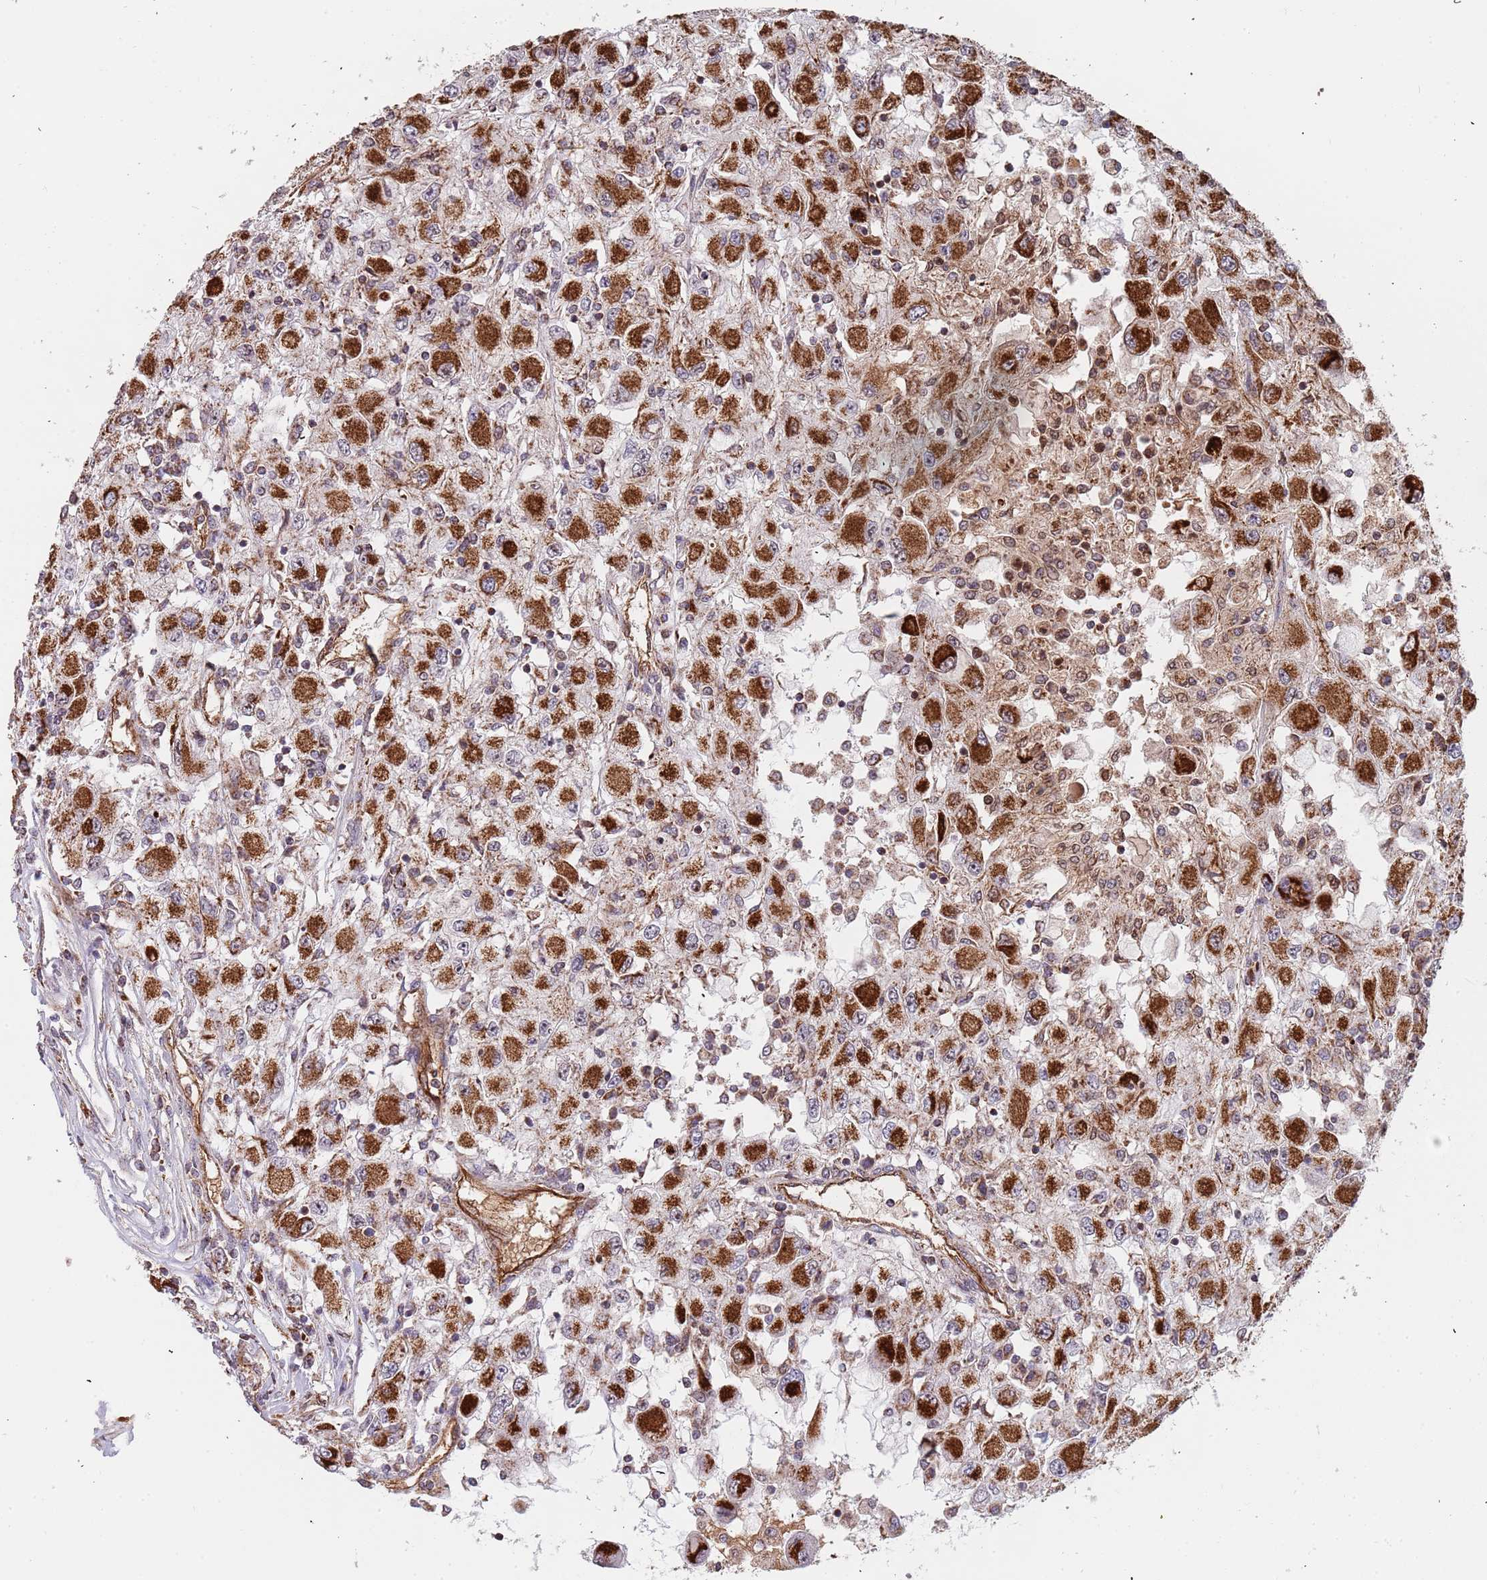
{"staining": {"intensity": "strong", "quantity": ">75%", "location": "cytoplasmic/membranous"}, "tissue": "renal cancer", "cell_type": "Tumor cells", "image_type": "cancer", "snomed": [{"axis": "morphology", "description": "Adenocarcinoma, NOS"}, {"axis": "topography", "description": "Kidney"}], "caption": "Protein expression analysis of human renal cancer reveals strong cytoplasmic/membranous staining in approximately >75% of tumor cells. (Brightfield microscopy of DAB IHC at high magnification).", "gene": "DCHS1", "patient": {"sex": "female", "age": 67}}